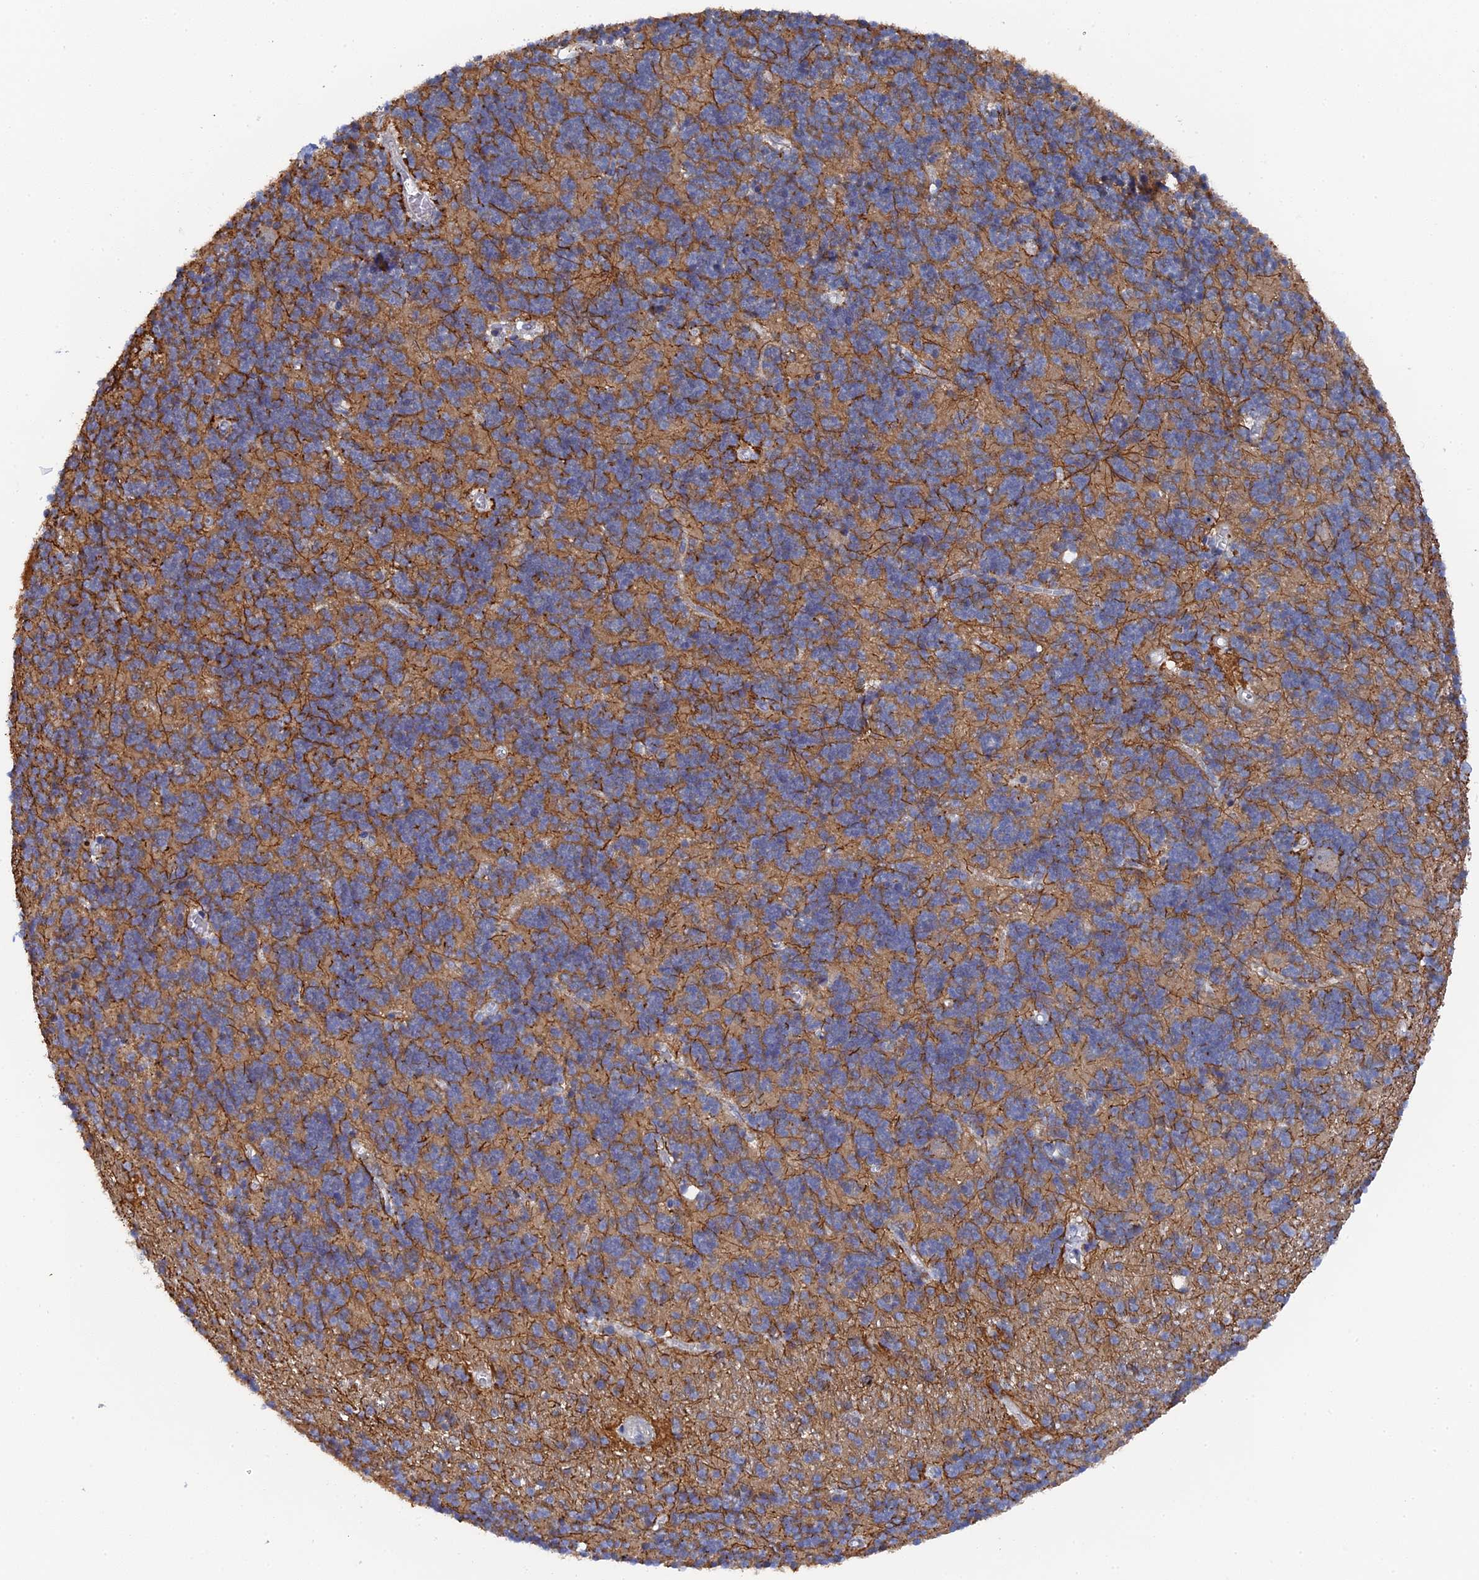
{"staining": {"intensity": "moderate", "quantity": ">75%", "location": "cytoplasmic/membranous"}, "tissue": "cerebellum", "cell_type": "Cells in granular layer", "image_type": "normal", "snomed": [{"axis": "morphology", "description": "Normal tissue, NOS"}, {"axis": "topography", "description": "Cerebellum"}], "caption": "Cerebellum stained with immunohistochemistry shows moderate cytoplasmic/membranous staining in approximately >75% of cells in granular layer. (IHC, brightfield microscopy, high magnification).", "gene": "MIGA2", "patient": {"sex": "male", "age": 54}}